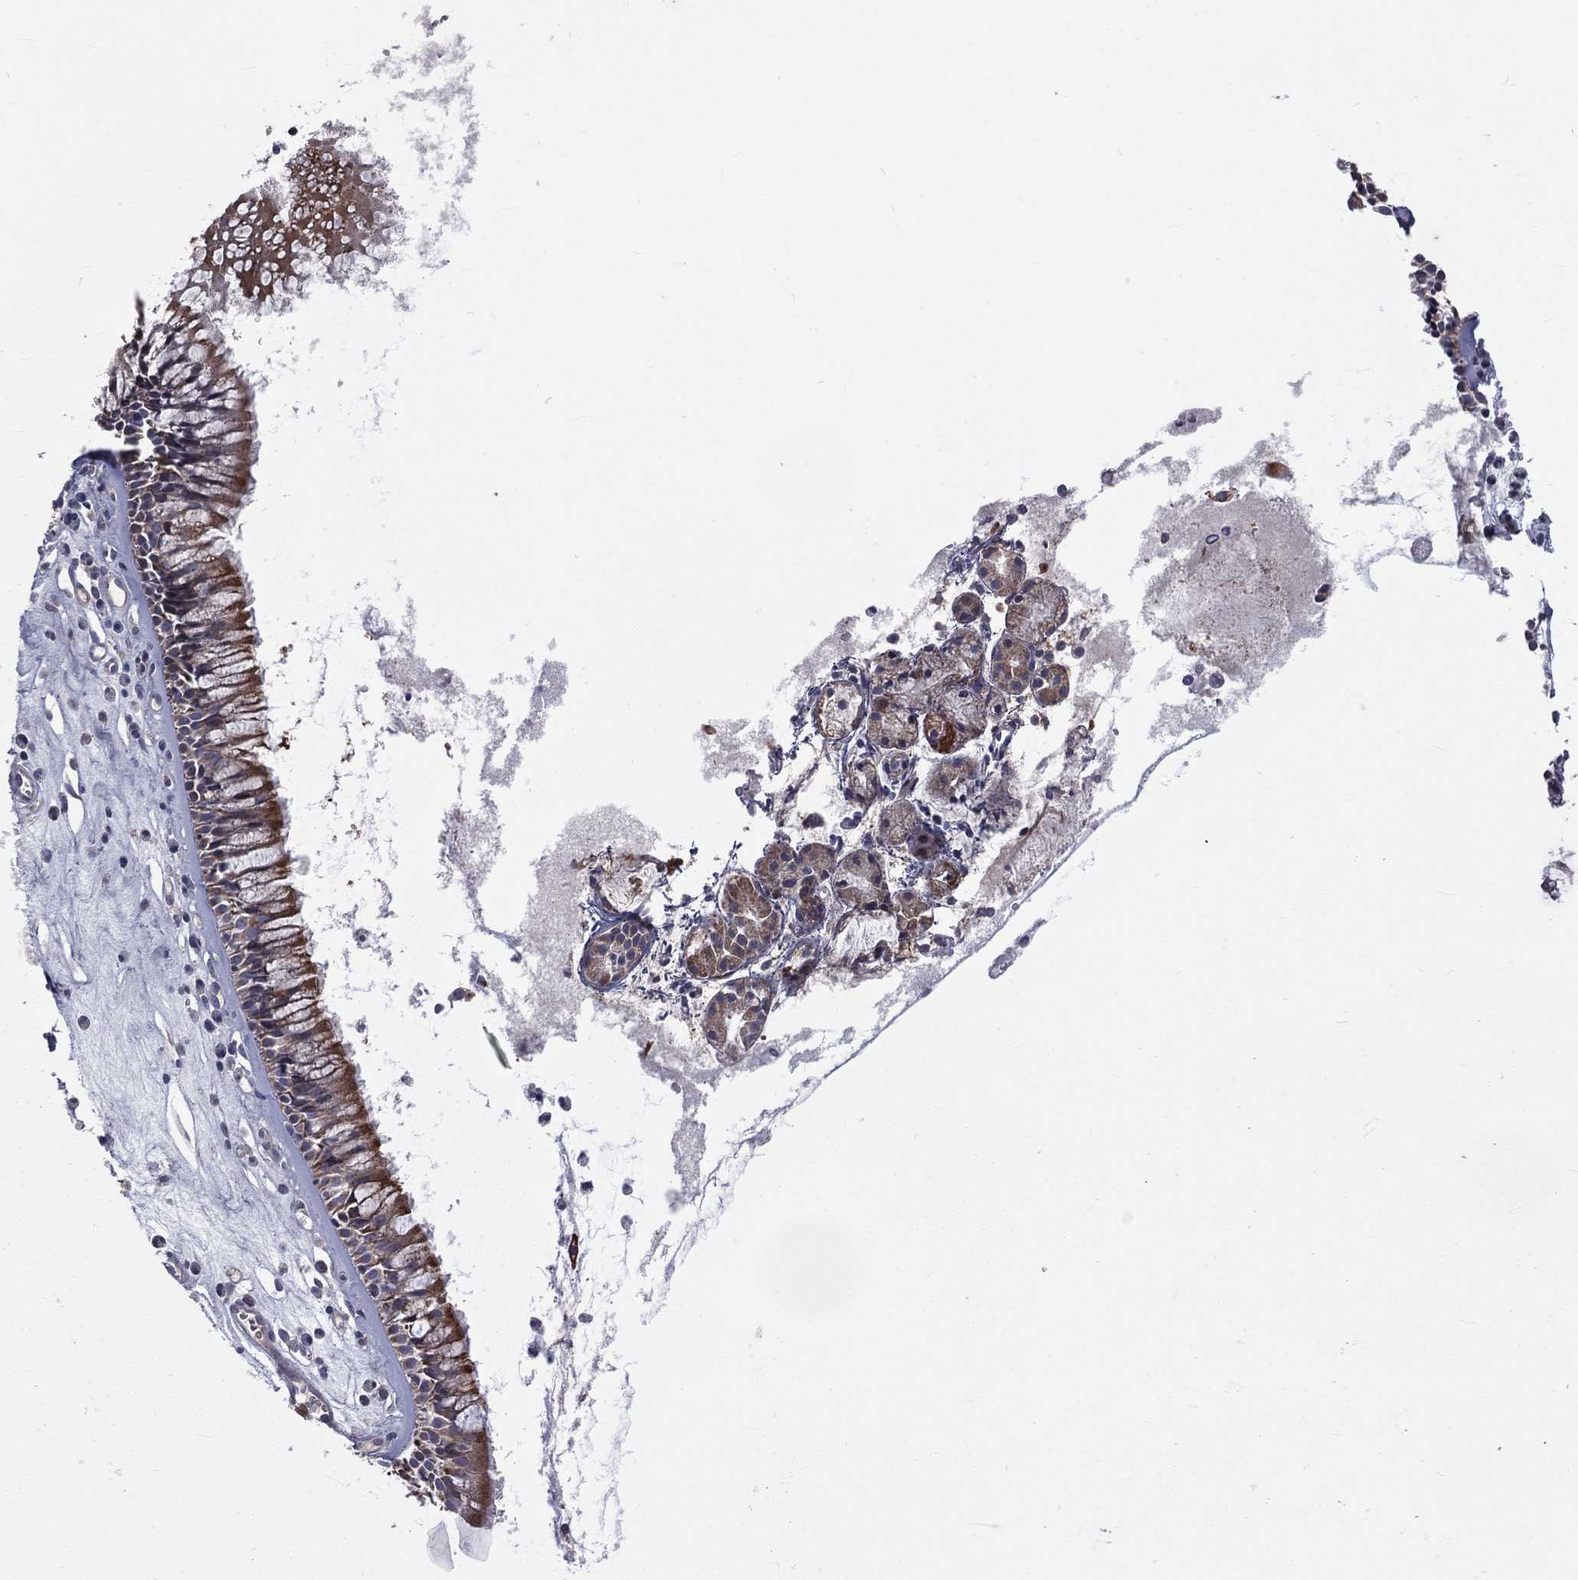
{"staining": {"intensity": "moderate", "quantity": "<25%", "location": "cytoplasmic/membranous"}, "tissue": "nasopharynx", "cell_type": "Respiratory epithelial cells", "image_type": "normal", "snomed": [{"axis": "morphology", "description": "Normal tissue, NOS"}, {"axis": "topography", "description": "Nasopharynx"}], "caption": "IHC (DAB (3,3'-diaminobenzidine)) staining of benign nasopharynx exhibits moderate cytoplasmic/membranous protein expression in about <25% of respiratory epithelial cells.", "gene": "GPD1", "patient": {"sex": "male", "age": 57}}